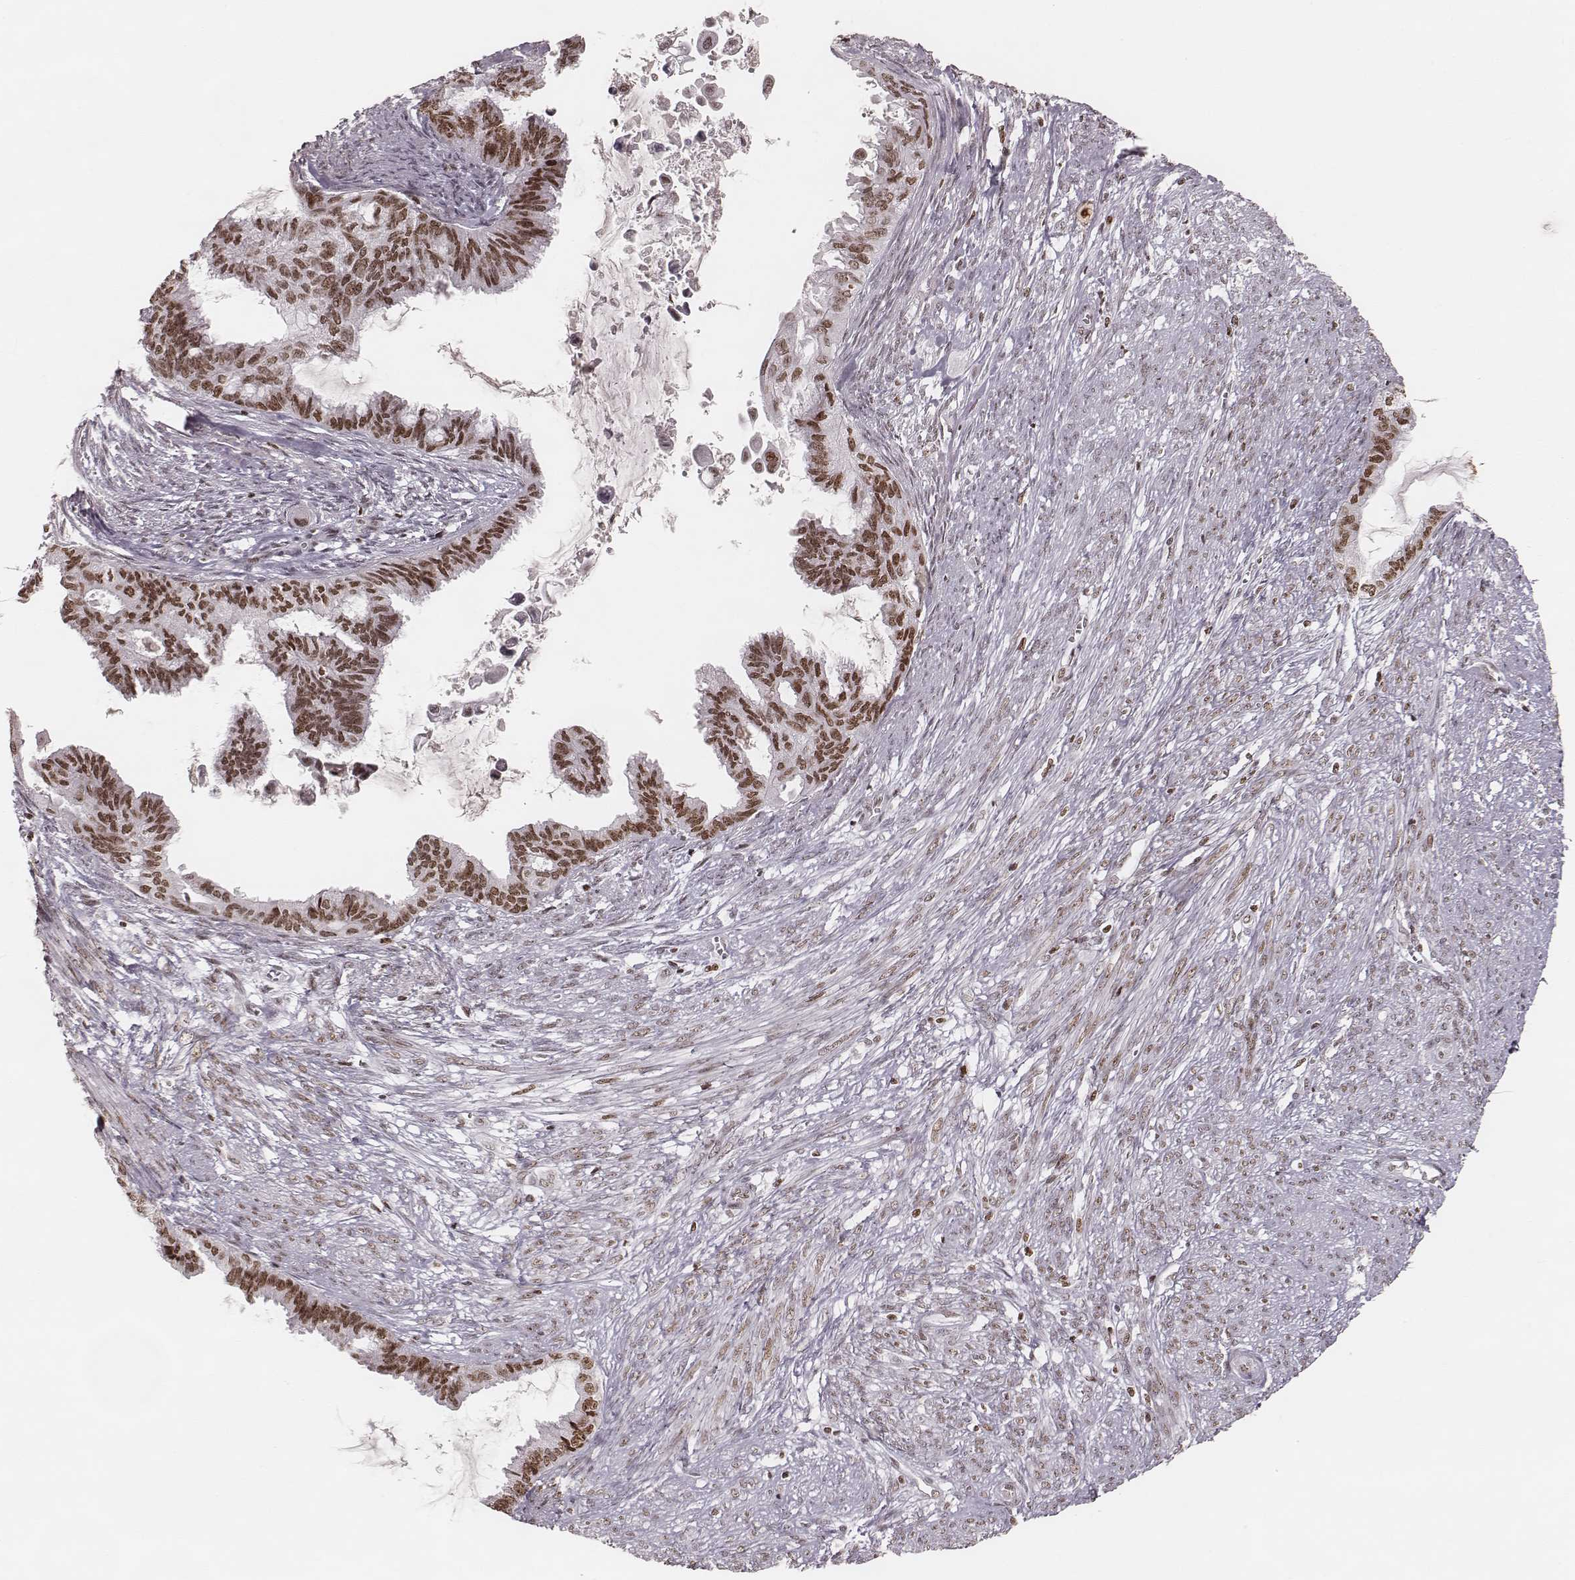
{"staining": {"intensity": "moderate", "quantity": ">75%", "location": "nuclear"}, "tissue": "endometrial cancer", "cell_type": "Tumor cells", "image_type": "cancer", "snomed": [{"axis": "morphology", "description": "Adenocarcinoma, NOS"}, {"axis": "topography", "description": "Endometrium"}], "caption": "Immunohistochemical staining of human endometrial cancer (adenocarcinoma) demonstrates medium levels of moderate nuclear expression in approximately >75% of tumor cells.", "gene": "PARP1", "patient": {"sex": "female", "age": 86}}